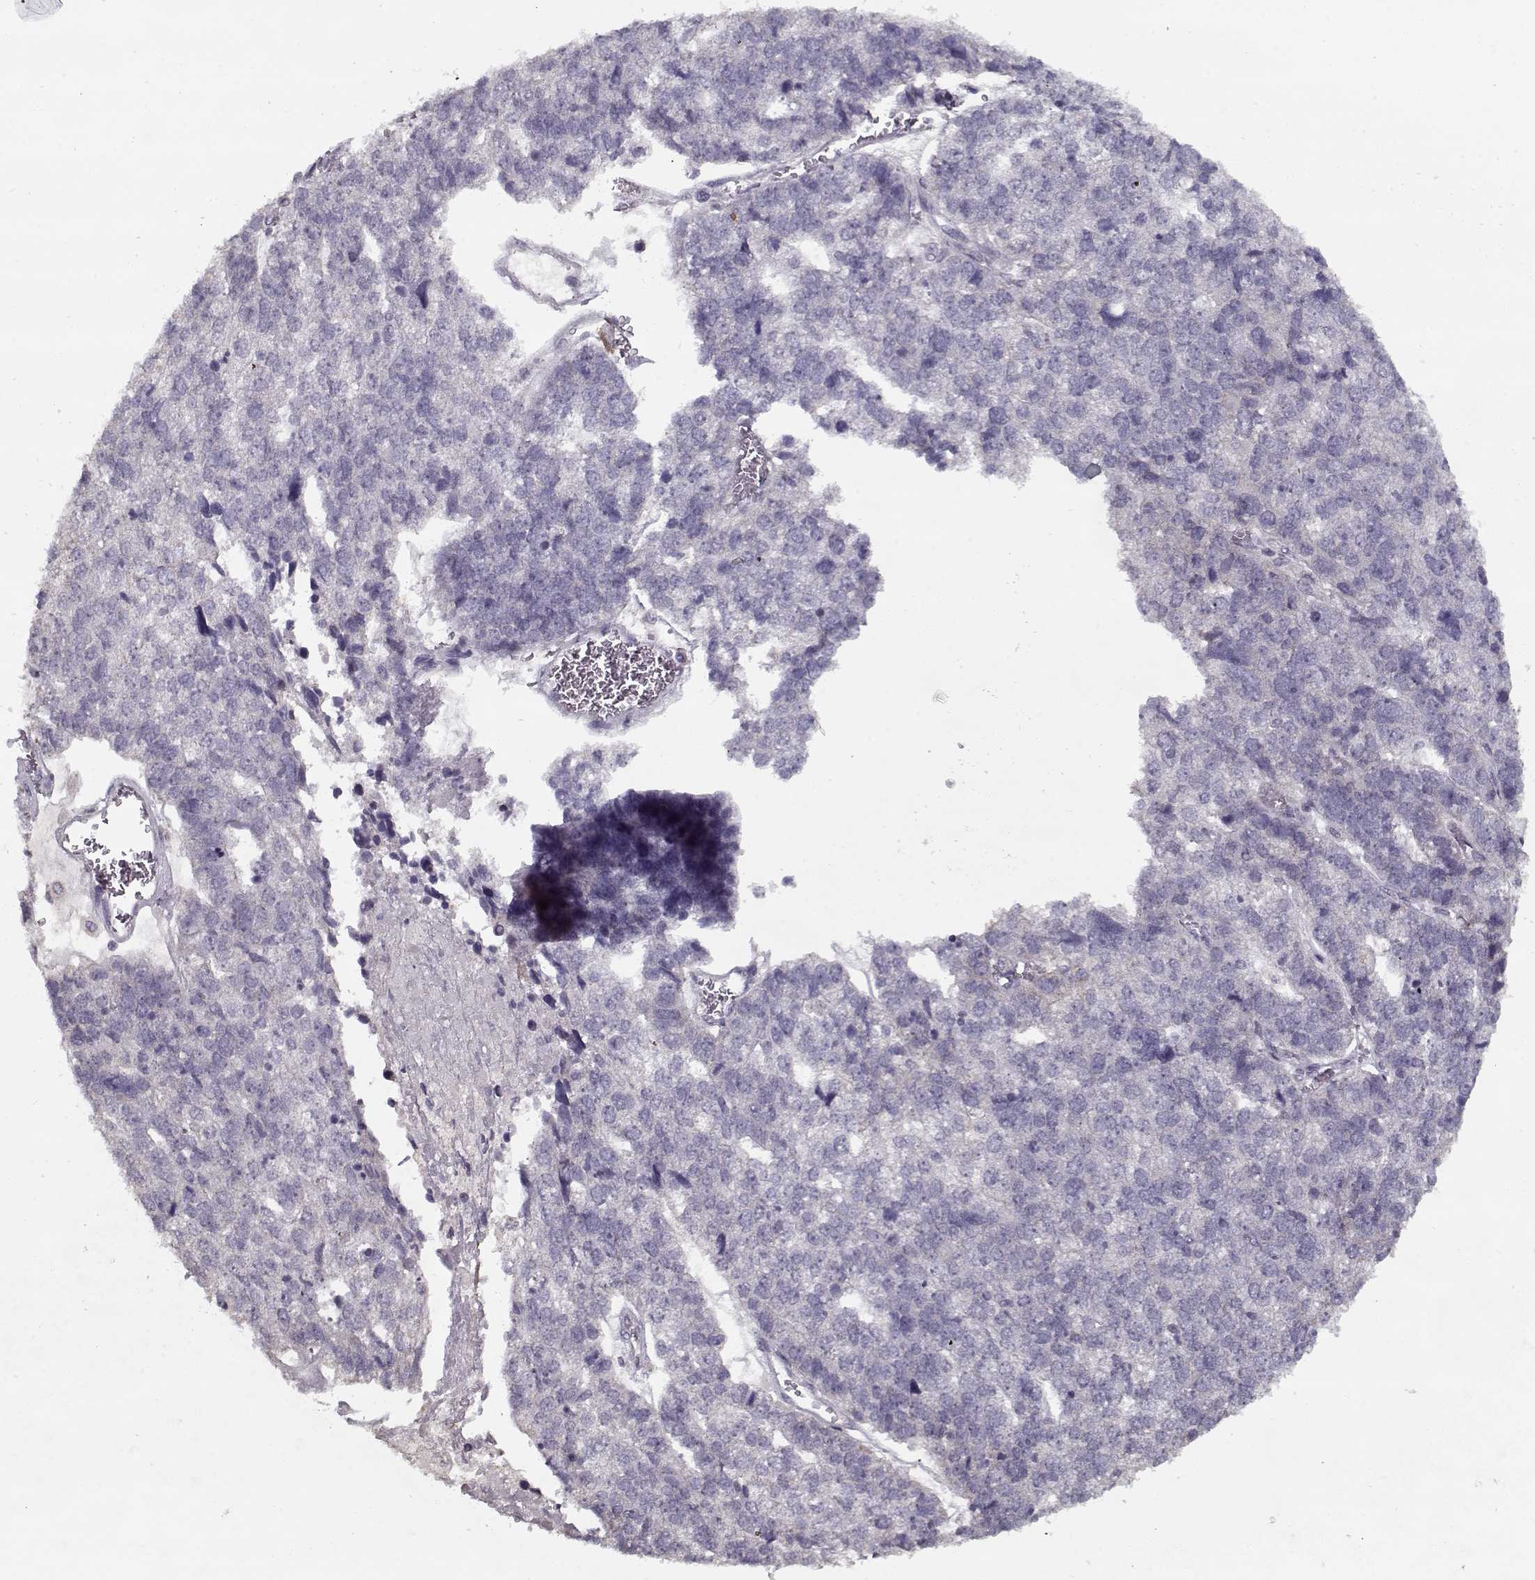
{"staining": {"intensity": "negative", "quantity": "none", "location": "none"}, "tissue": "stomach cancer", "cell_type": "Tumor cells", "image_type": "cancer", "snomed": [{"axis": "morphology", "description": "Adenocarcinoma, NOS"}, {"axis": "topography", "description": "Stomach"}], "caption": "Immunohistochemistry (IHC) photomicrograph of human adenocarcinoma (stomach) stained for a protein (brown), which reveals no expression in tumor cells. (Brightfield microscopy of DAB (3,3'-diaminobenzidine) immunohistochemistry (IHC) at high magnification).", "gene": "LAMA2", "patient": {"sex": "male", "age": 69}}